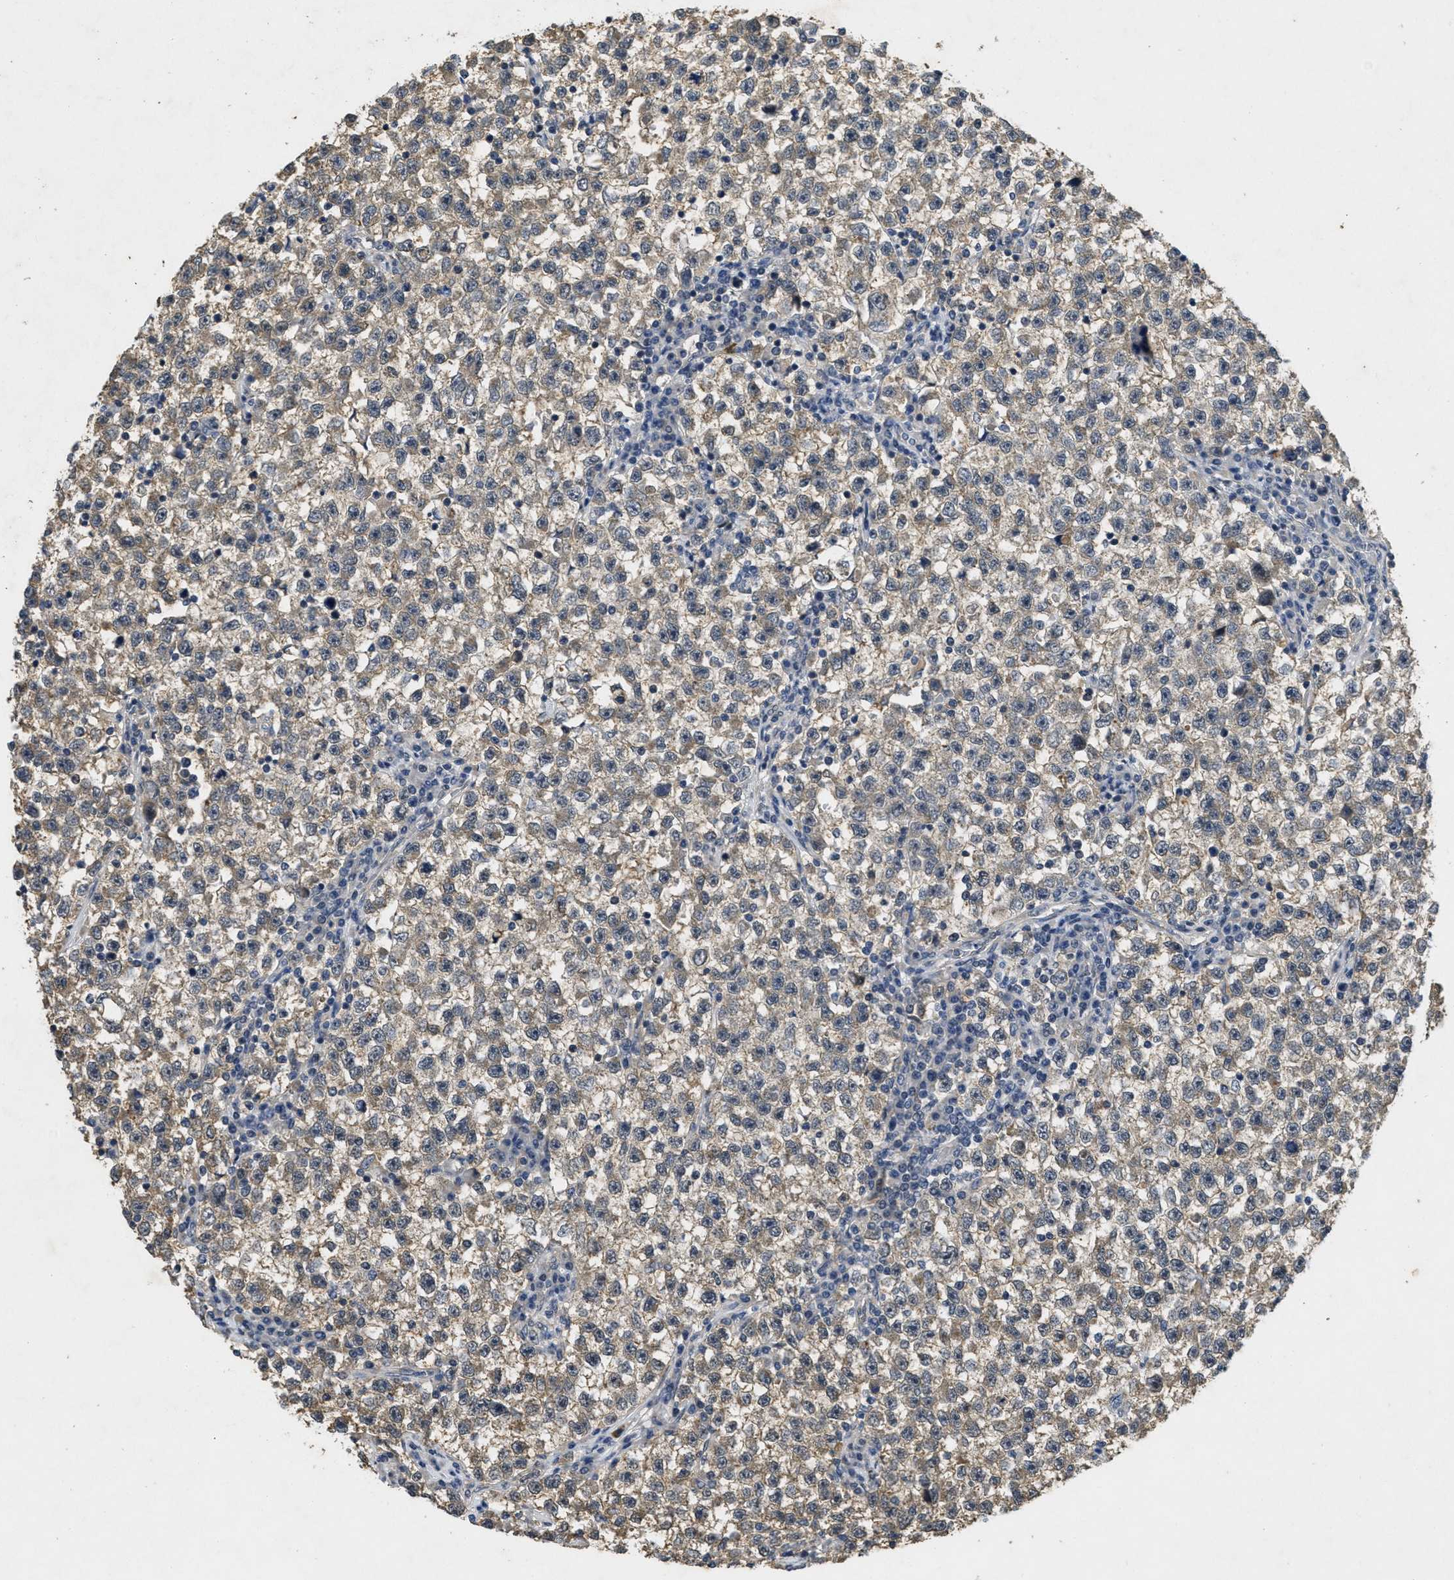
{"staining": {"intensity": "weak", "quantity": ">75%", "location": "cytoplasmic/membranous"}, "tissue": "testis cancer", "cell_type": "Tumor cells", "image_type": "cancer", "snomed": [{"axis": "morphology", "description": "Seminoma, NOS"}, {"axis": "topography", "description": "Testis"}], "caption": "Tumor cells exhibit low levels of weak cytoplasmic/membranous staining in approximately >75% of cells in human seminoma (testis).", "gene": "PAPOLG", "patient": {"sex": "male", "age": 22}}